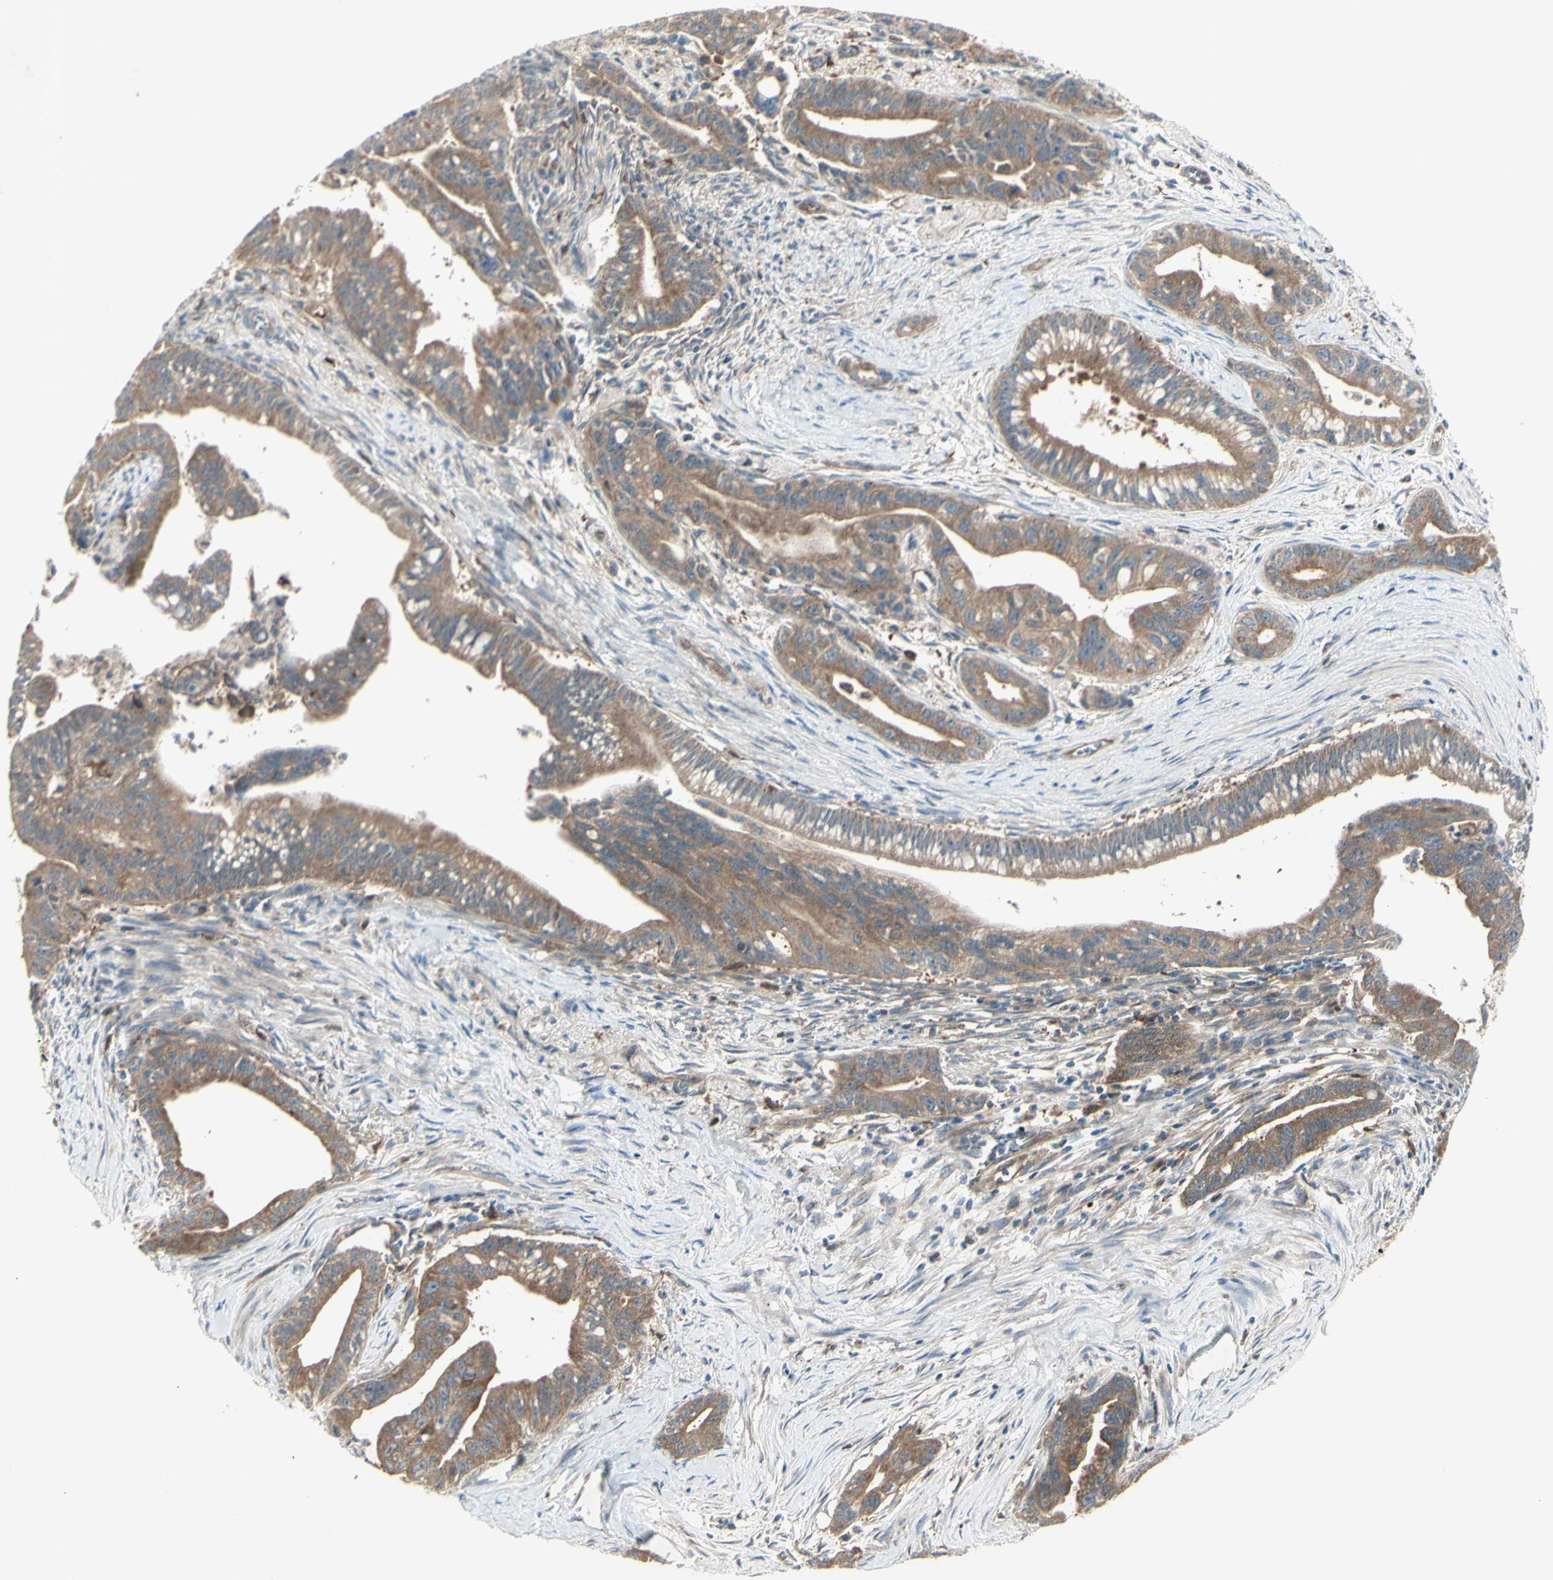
{"staining": {"intensity": "moderate", "quantity": ">75%", "location": "cytoplasmic/membranous"}, "tissue": "pancreatic cancer", "cell_type": "Tumor cells", "image_type": "cancer", "snomed": [{"axis": "morphology", "description": "Adenocarcinoma, NOS"}, {"axis": "topography", "description": "Pancreas"}], "caption": "Tumor cells show moderate cytoplasmic/membranous positivity in approximately >75% of cells in pancreatic adenocarcinoma.", "gene": "IGSF9B", "patient": {"sex": "male", "age": 70}}